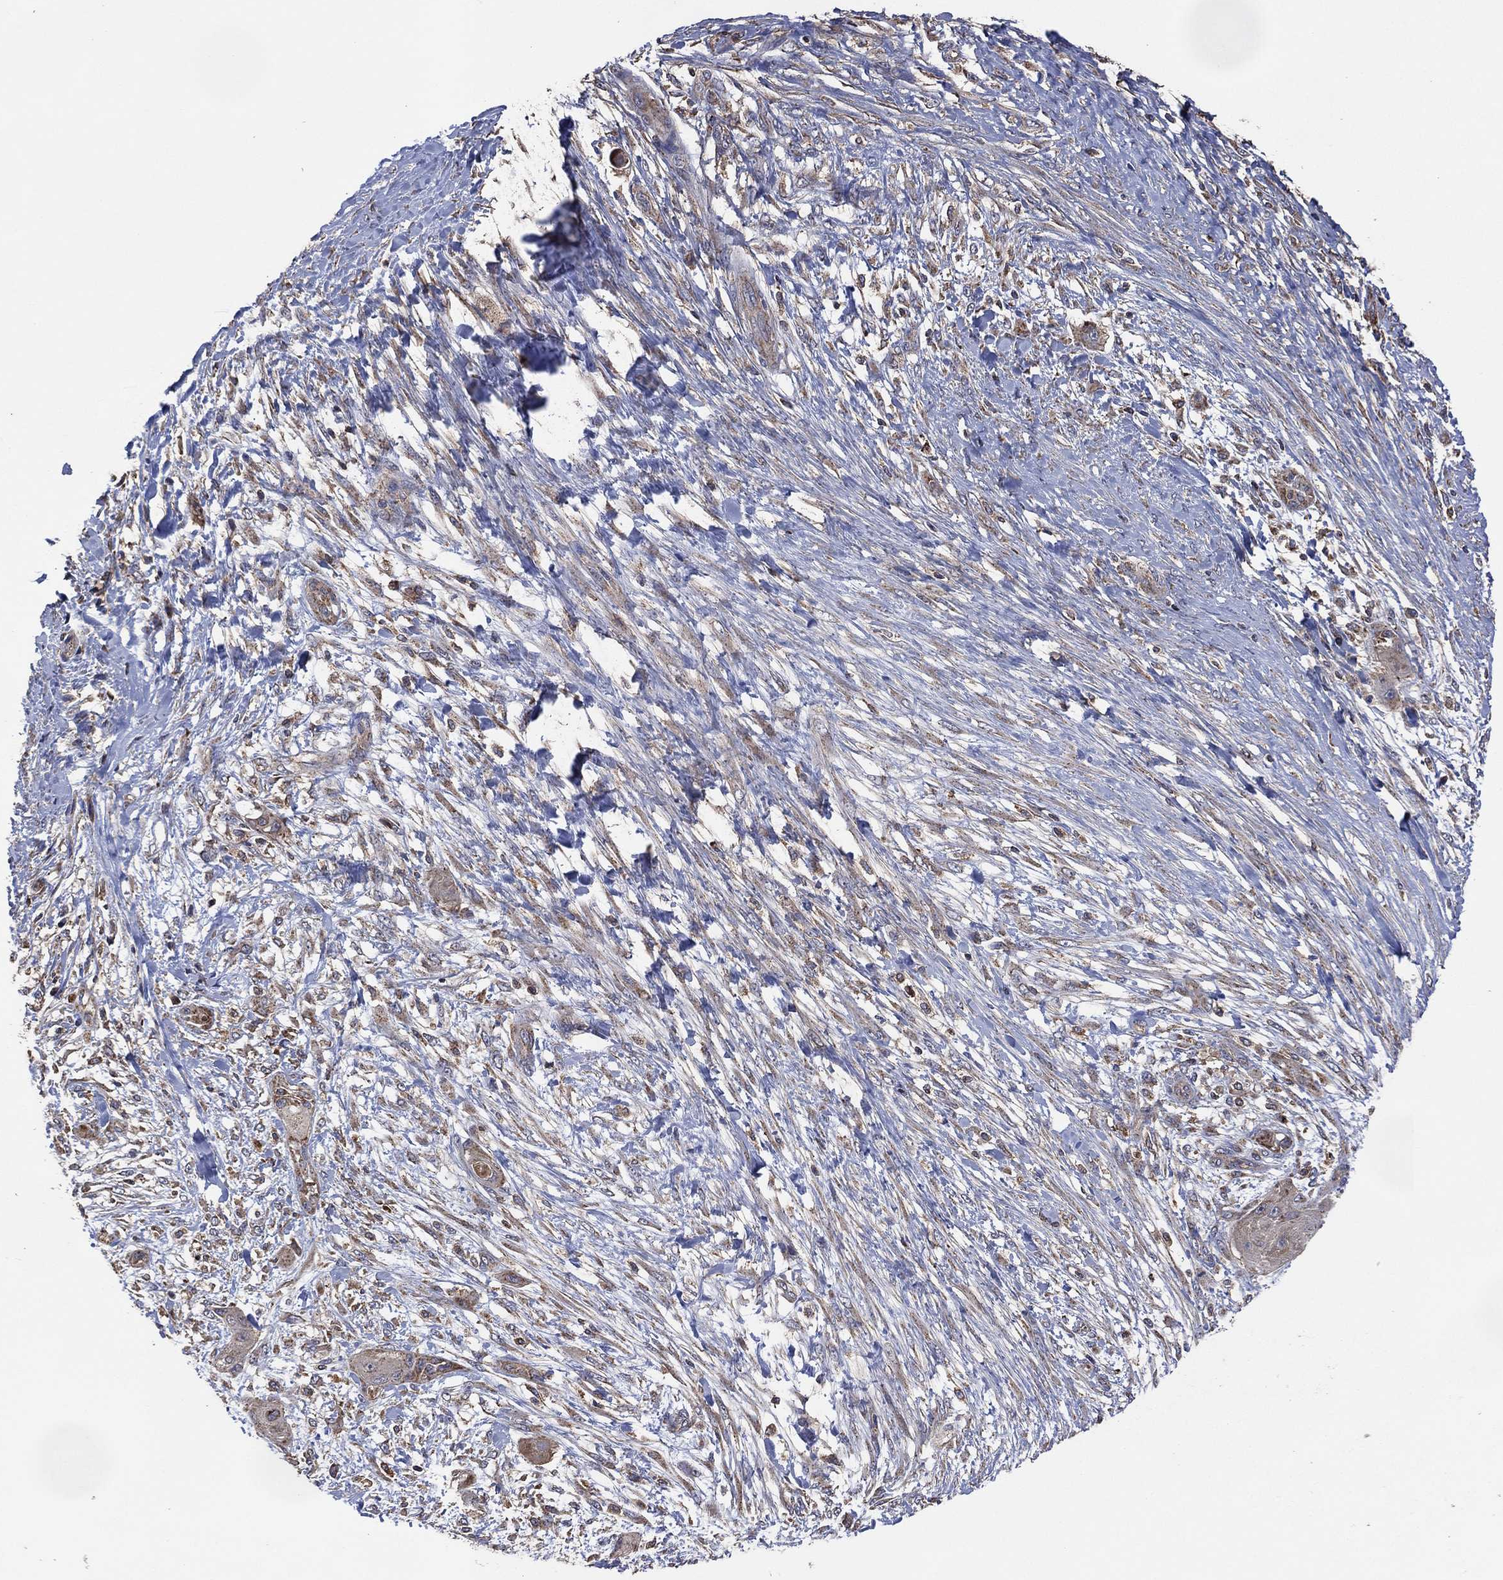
{"staining": {"intensity": "moderate", "quantity": "<25%", "location": "cytoplasmic/membranous"}, "tissue": "skin cancer", "cell_type": "Tumor cells", "image_type": "cancer", "snomed": [{"axis": "morphology", "description": "Squamous cell carcinoma, NOS"}, {"axis": "topography", "description": "Skin"}], "caption": "This is an image of IHC staining of skin squamous cell carcinoma, which shows moderate staining in the cytoplasmic/membranous of tumor cells.", "gene": "LIMD1", "patient": {"sex": "male", "age": 62}}